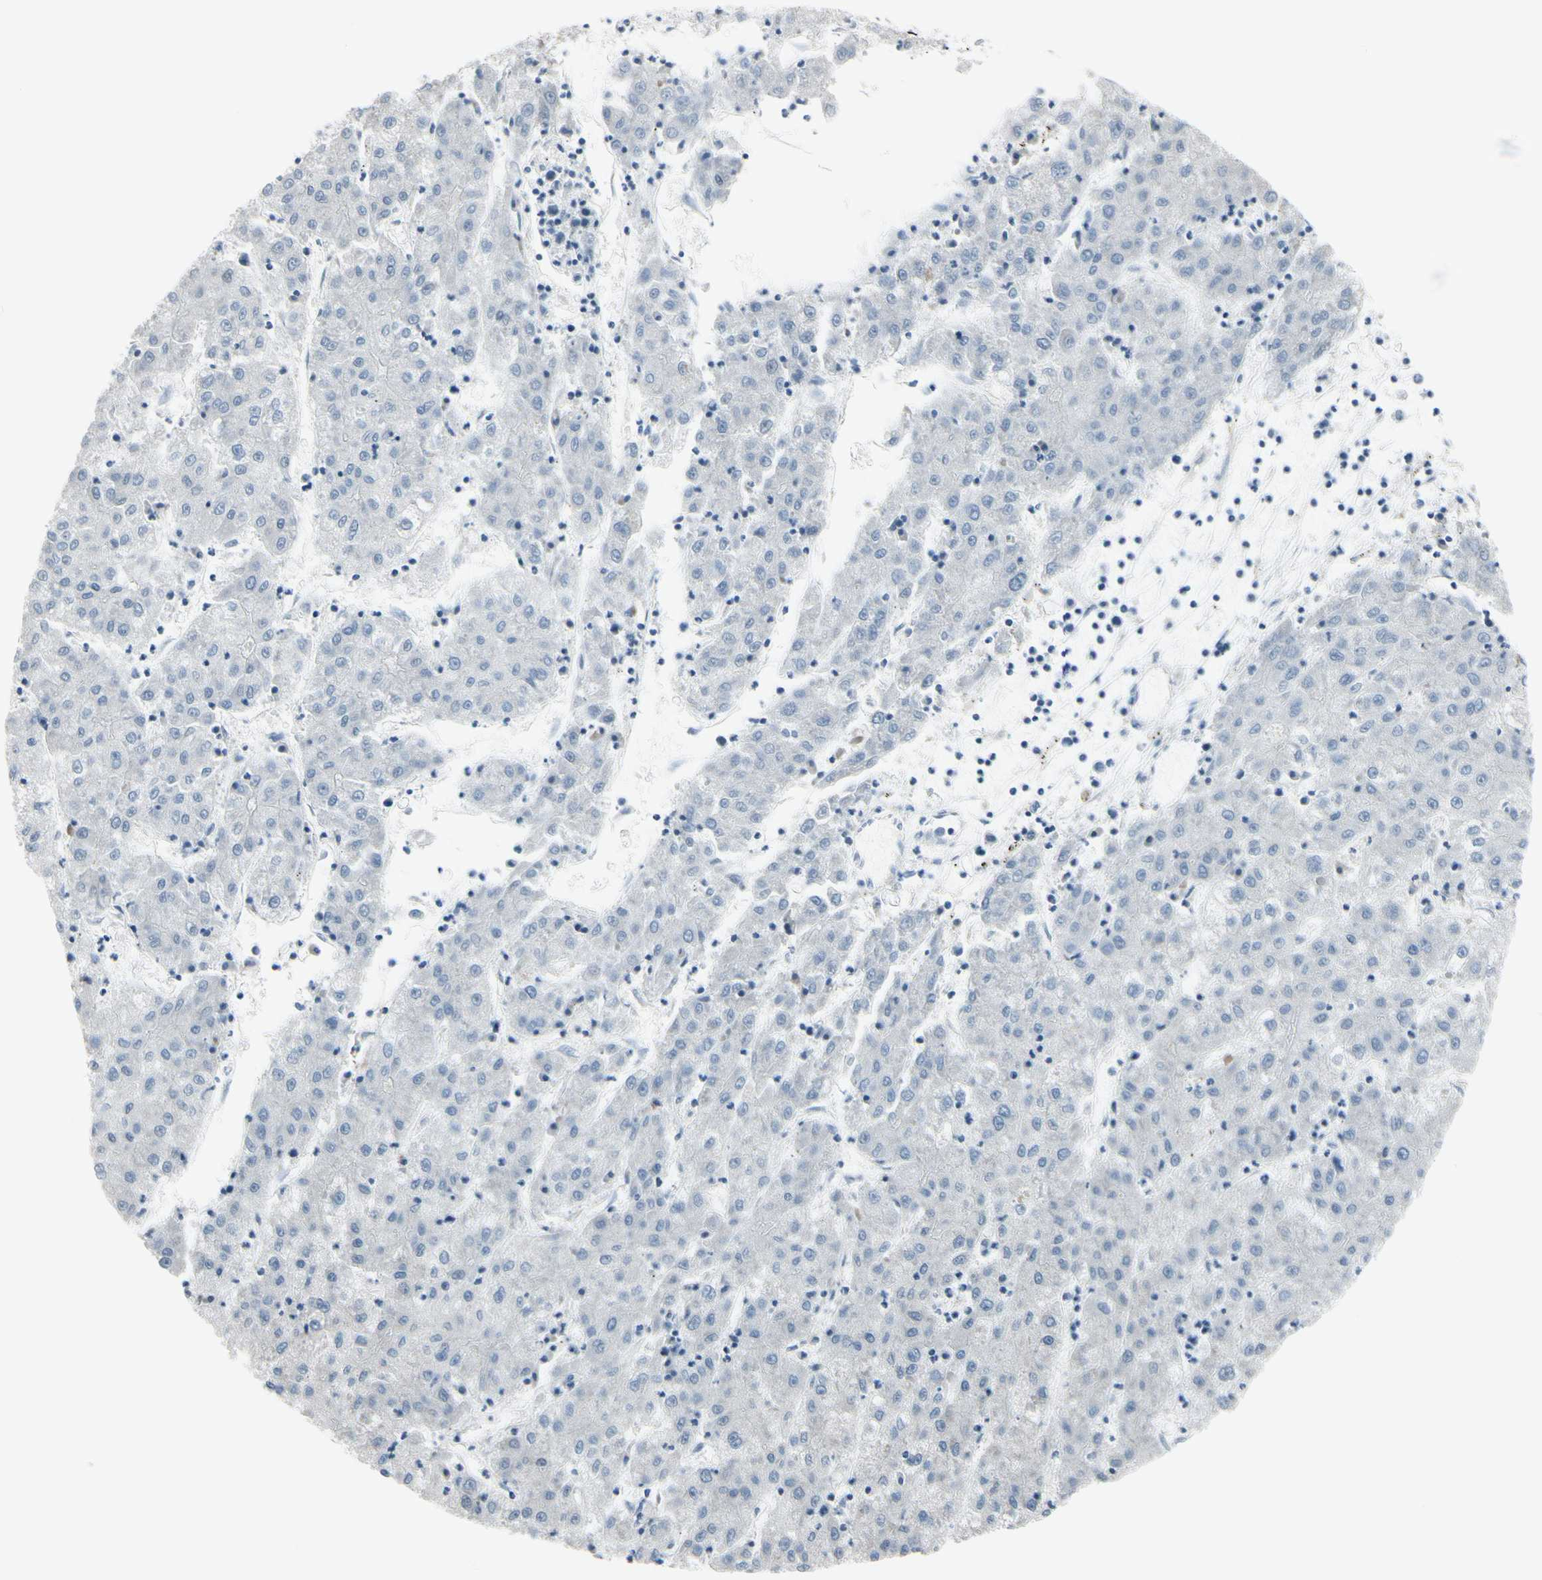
{"staining": {"intensity": "negative", "quantity": "none", "location": "none"}, "tissue": "liver cancer", "cell_type": "Tumor cells", "image_type": "cancer", "snomed": [{"axis": "morphology", "description": "Carcinoma, Hepatocellular, NOS"}, {"axis": "topography", "description": "Liver"}], "caption": "The immunohistochemistry (IHC) histopathology image has no significant expression in tumor cells of liver cancer (hepatocellular carcinoma) tissue.", "gene": "MAP2", "patient": {"sex": "male", "age": 72}}